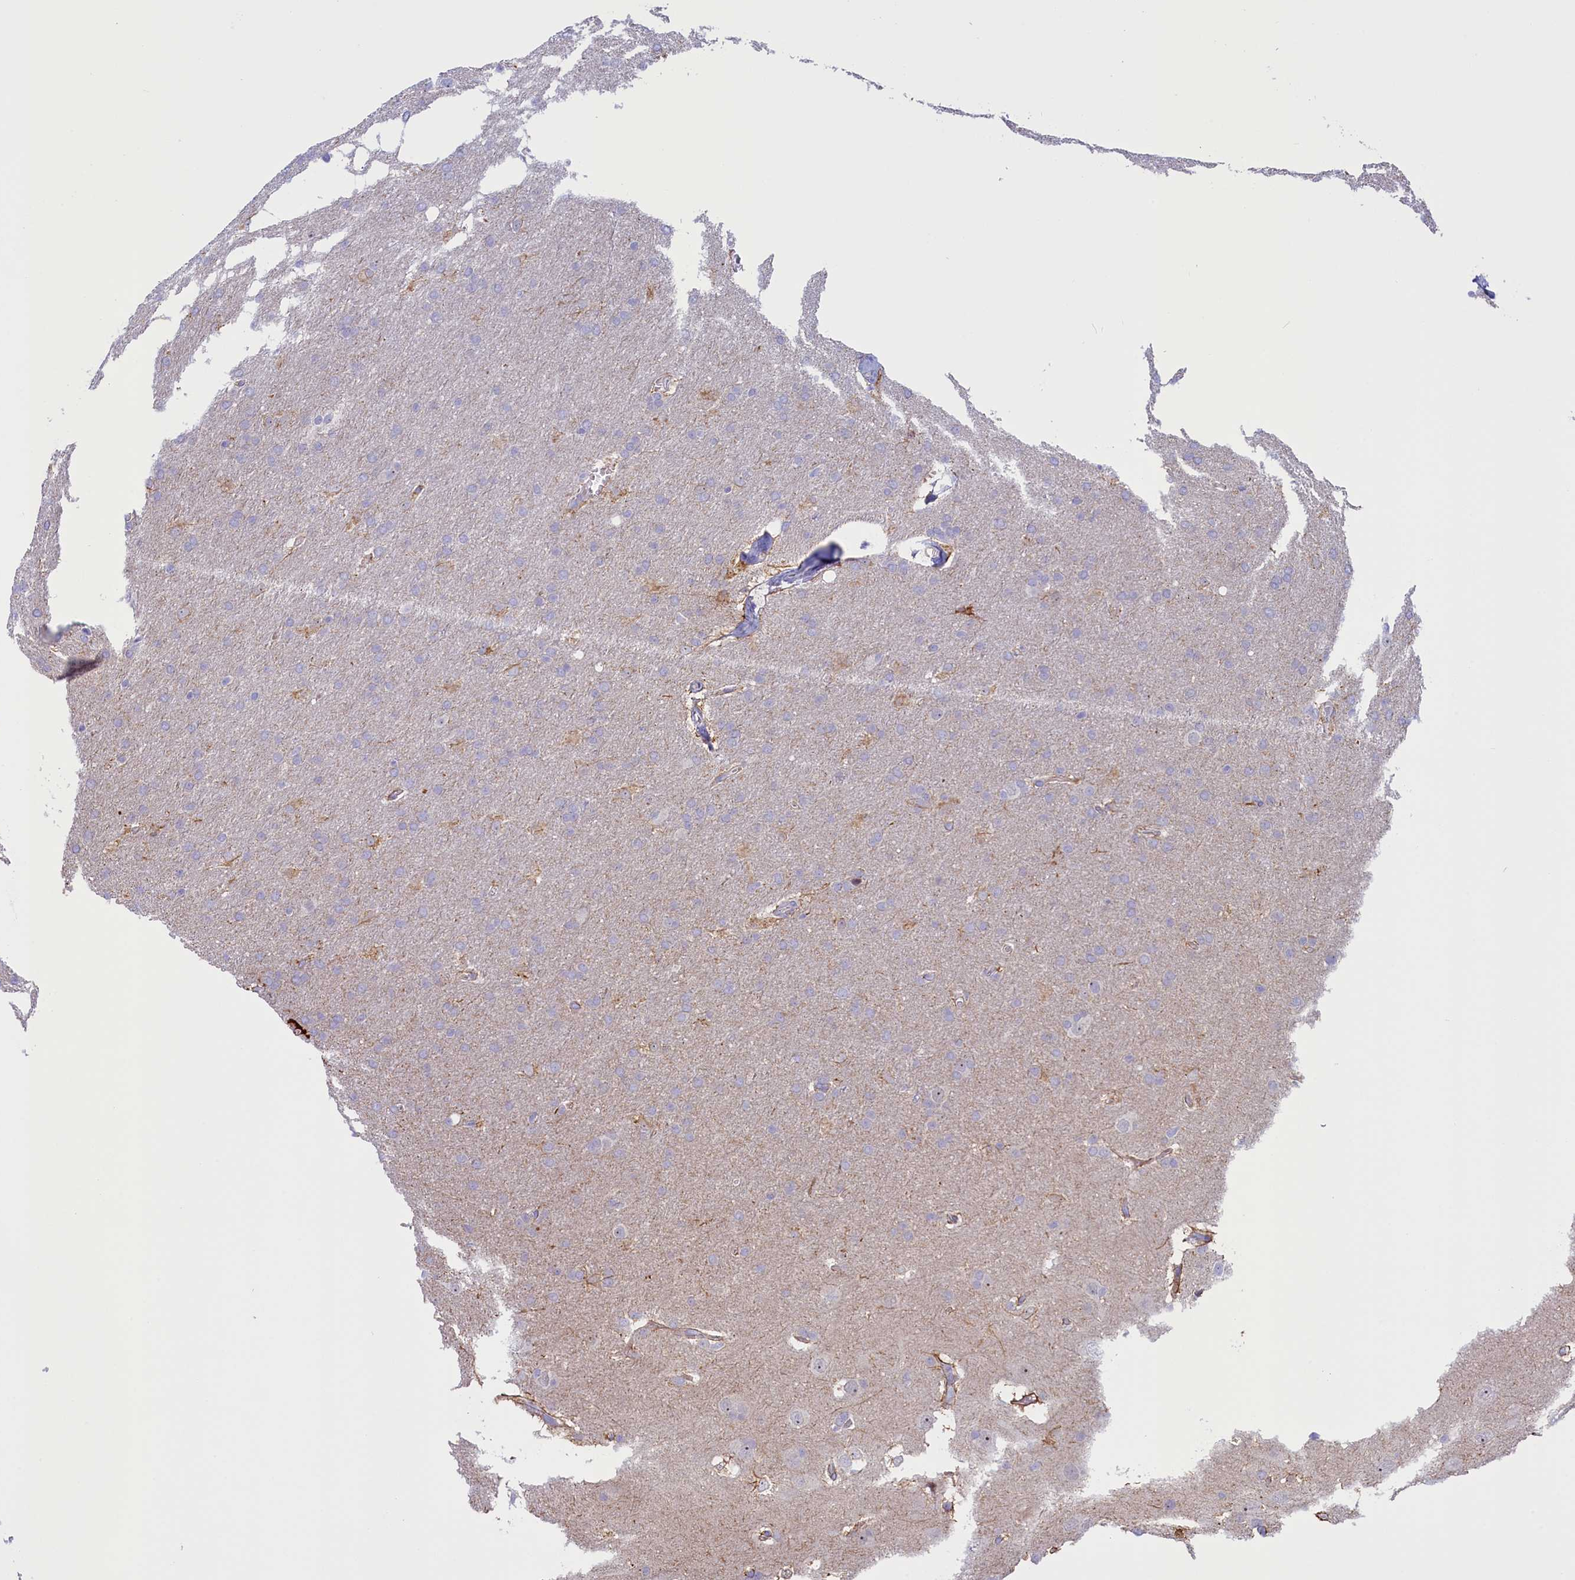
{"staining": {"intensity": "negative", "quantity": "none", "location": "none"}, "tissue": "glioma", "cell_type": "Tumor cells", "image_type": "cancer", "snomed": [{"axis": "morphology", "description": "Glioma, malignant, Low grade"}, {"axis": "topography", "description": "Brain"}], "caption": "The histopathology image demonstrates no significant expression in tumor cells of malignant glioma (low-grade).", "gene": "RTTN", "patient": {"sex": "female", "age": 32}}